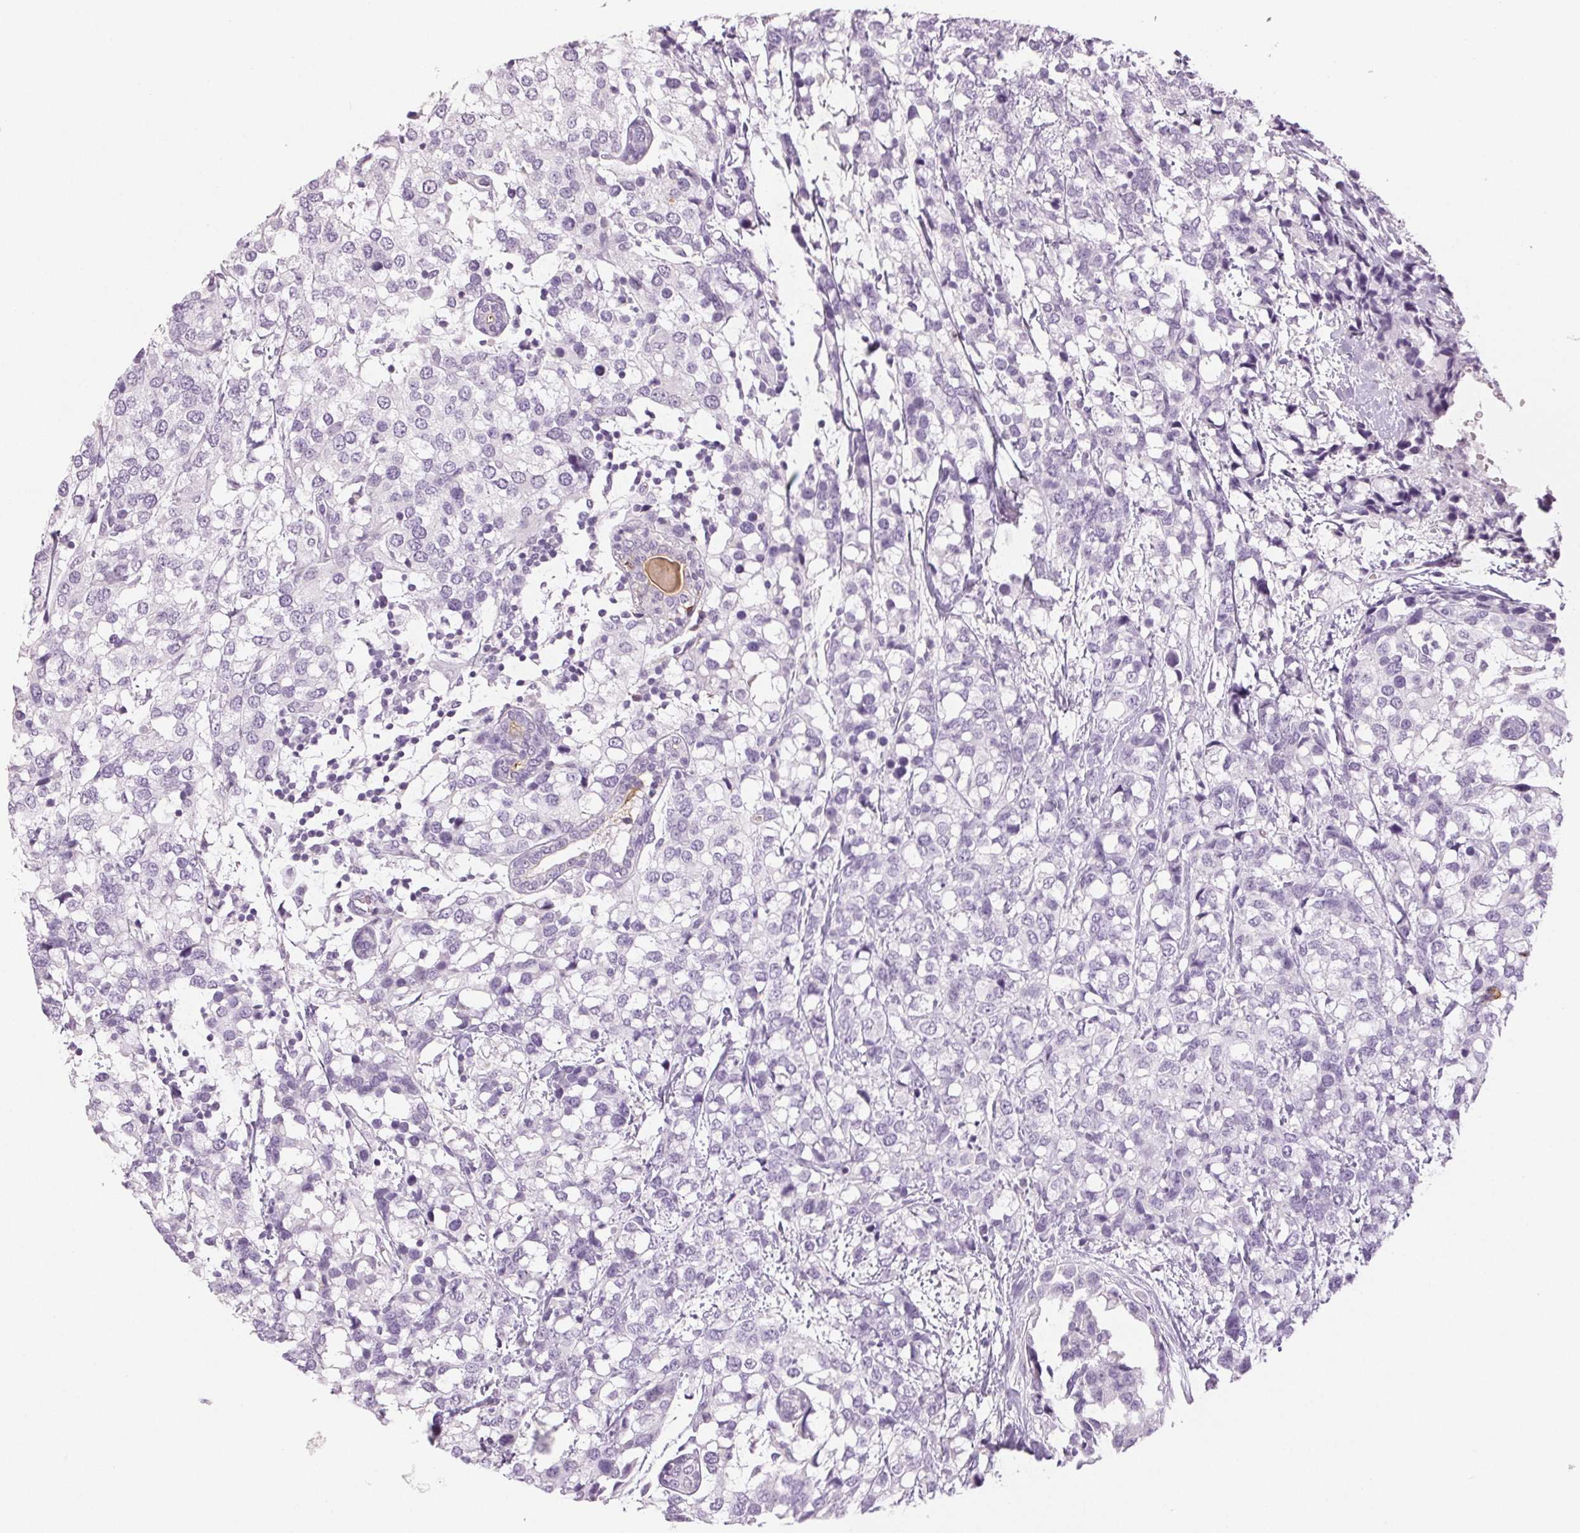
{"staining": {"intensity": "negative", "quantity": "none", "location": "none"}, "tissue": "breast cancer", "cell_type": "Tumor cells", "image_type": "cancer", "snomed": [{"axis": "morphology", "description": "Lobular carcinoma"}, {"axis": "topography", "description": "Breast"}], "caption": "Immunohistochemical staining of human lobular carcinoma (breast) reveals no significant positivity in tumor cells. (DAB IHC visualized using brightfield microscopy, high magnification).", "gene": "LTF", "patient": {"sex": "female", "age": 59}}